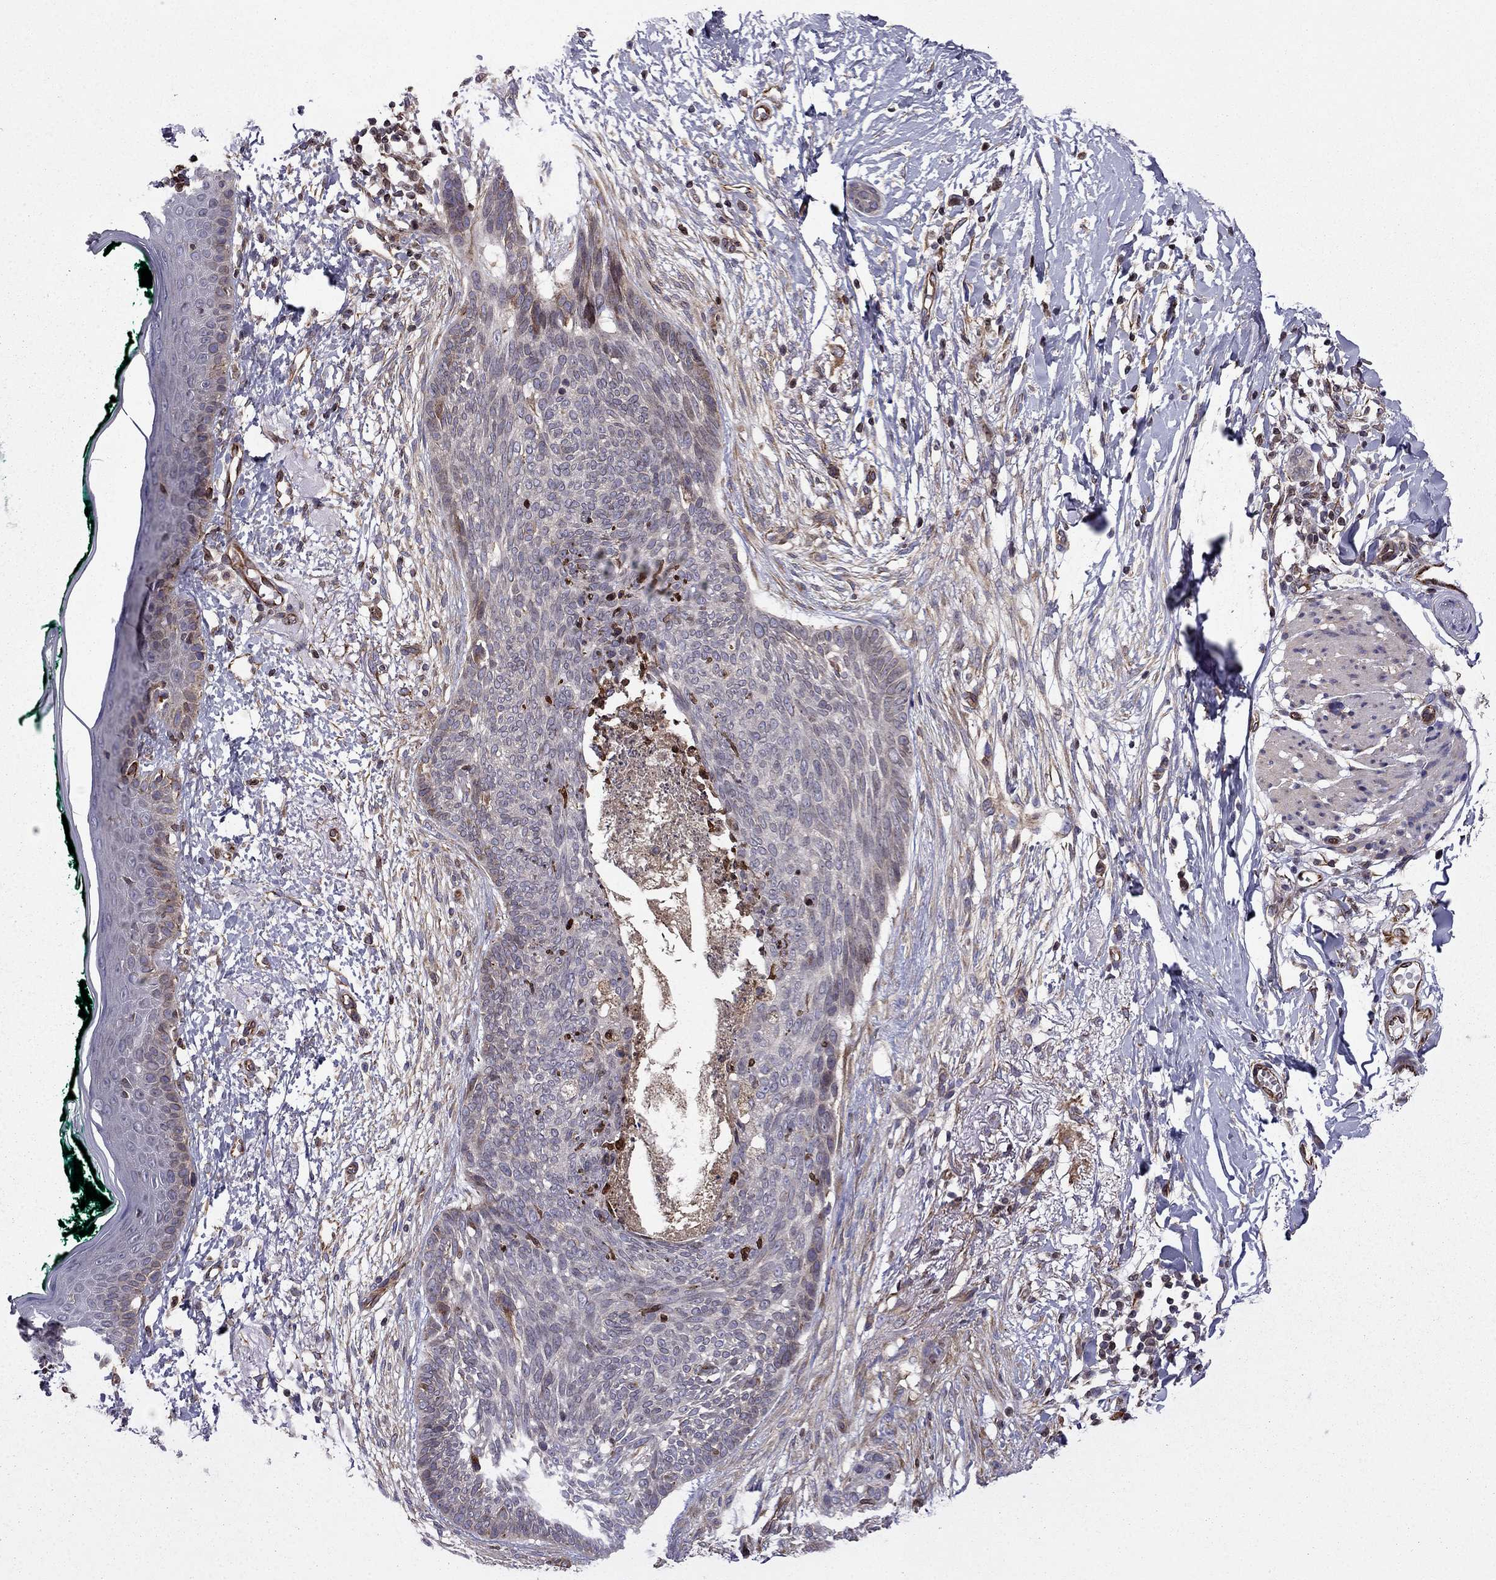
{"staining": {"intensity": "negative", "quantity": "none", "location": "none"}, "tissue": "skin cancer", "cell_type": "Tumor cells", "image_type": "cancer", "snomed": [{"axis": "morphology", "description": "Normal tissue, NOS"}, {"axis": "morphology", "description": "Basal cell carcinoma"}, {"axis": "topography", "description": "Skin"}], "caption": "Skin cancer (basal cell carcinoma) was stained to show a protein in brown. There is no significant positivity in tumor cells.", "gene": "CDC42BPA", "patient": {"sex": "male", "age": 84}}